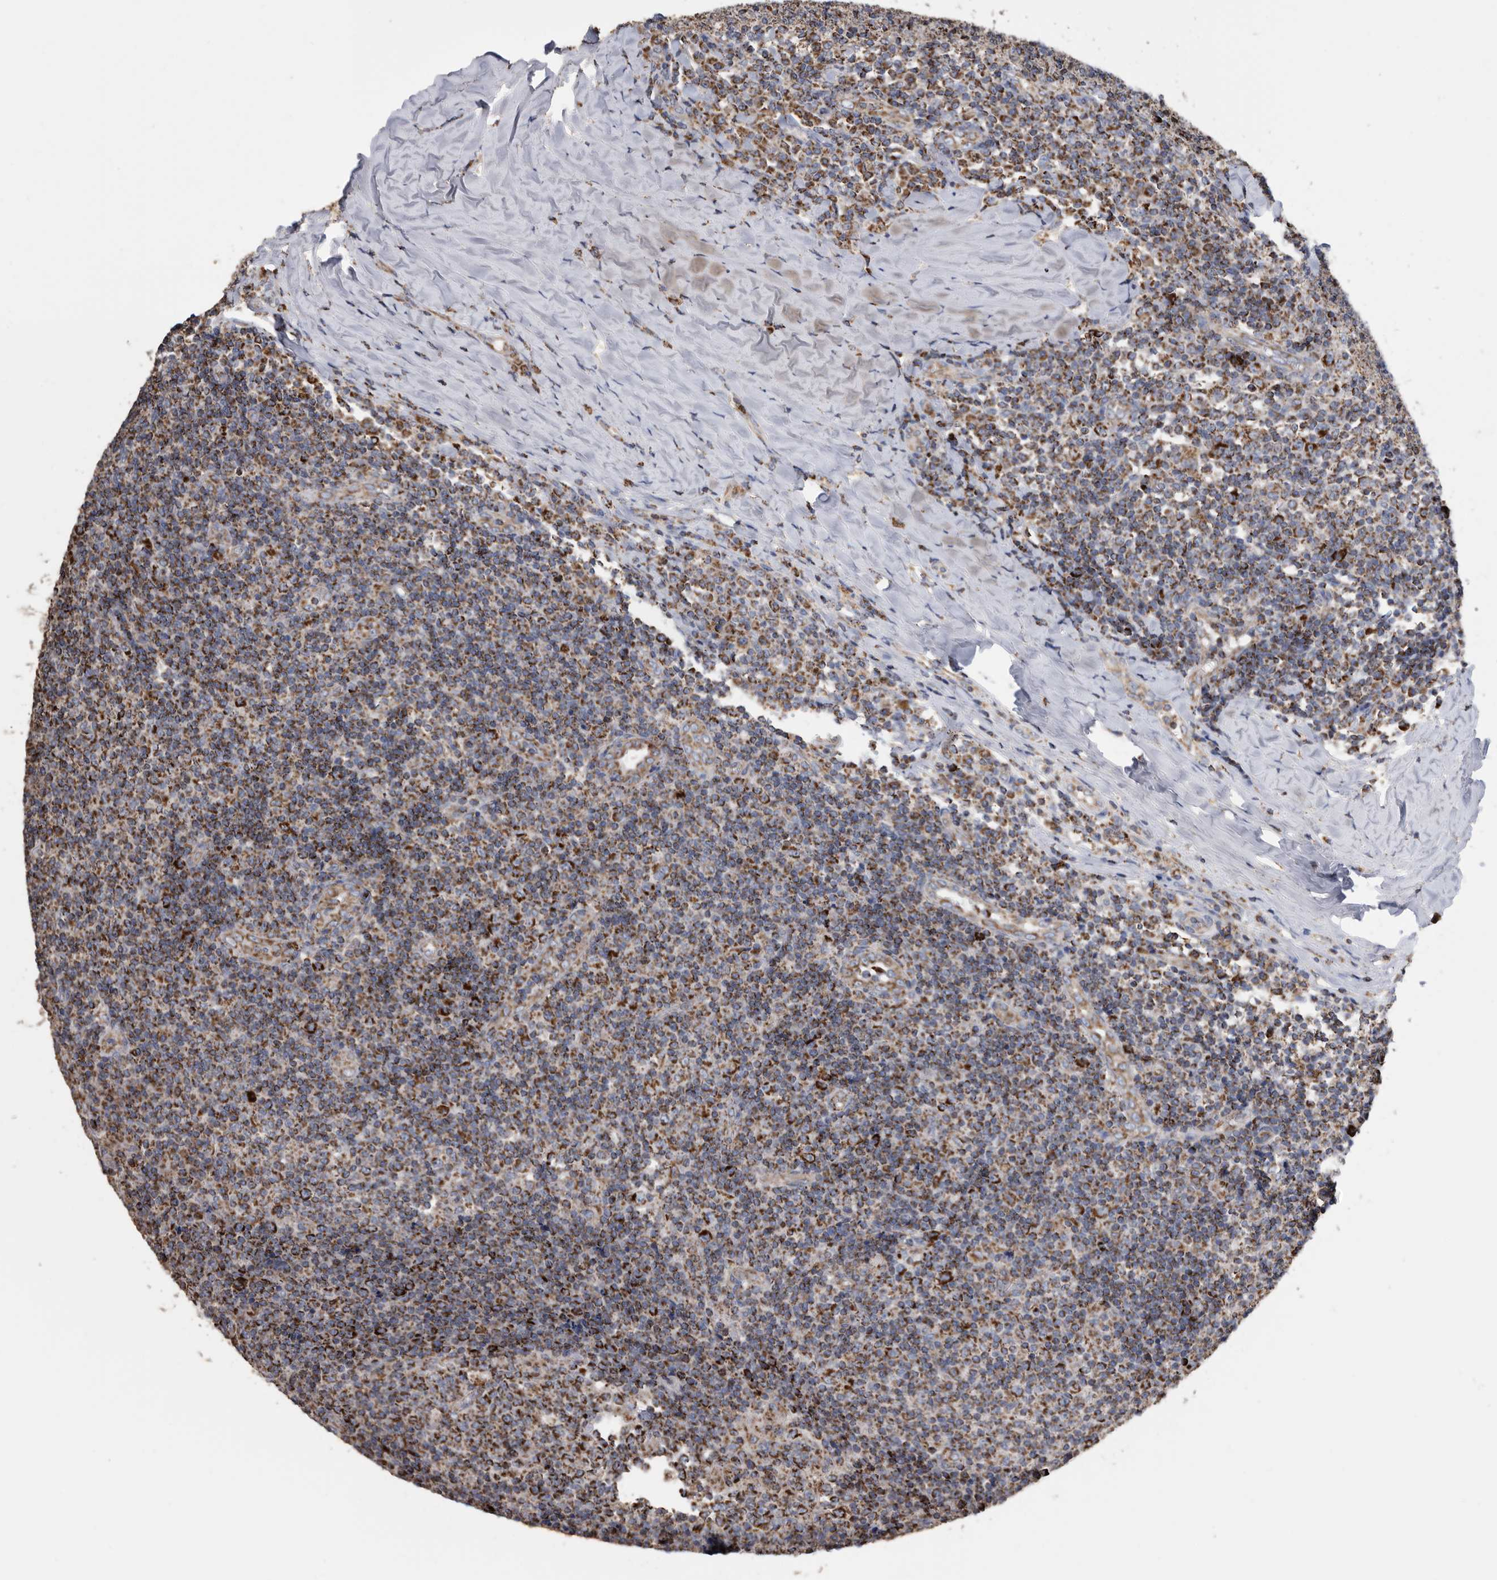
{"staining": {"intensity": "strong", "quantity": "25%-75%", "location": "cytoplasmic/membranous"}, "tissue": "tonsil", "cell_type": "Germinal center cells", "image_type": "normal", "snomed": [{"axis": "morphology", "description": "Normal tissue, NOS"}, {"axis": "topography", "description": "Tonsil"}], "caption": "Immunohistochemistry (DAB (3,3'-diaminobenzidine)) staining of normal human tonsil displays strong cytoplasmic/membranous protein positivity in approximately 25%-75% of germinal center cells.", "gene": "WFDC1", "patient": {"sex": "female", "age": 19}}